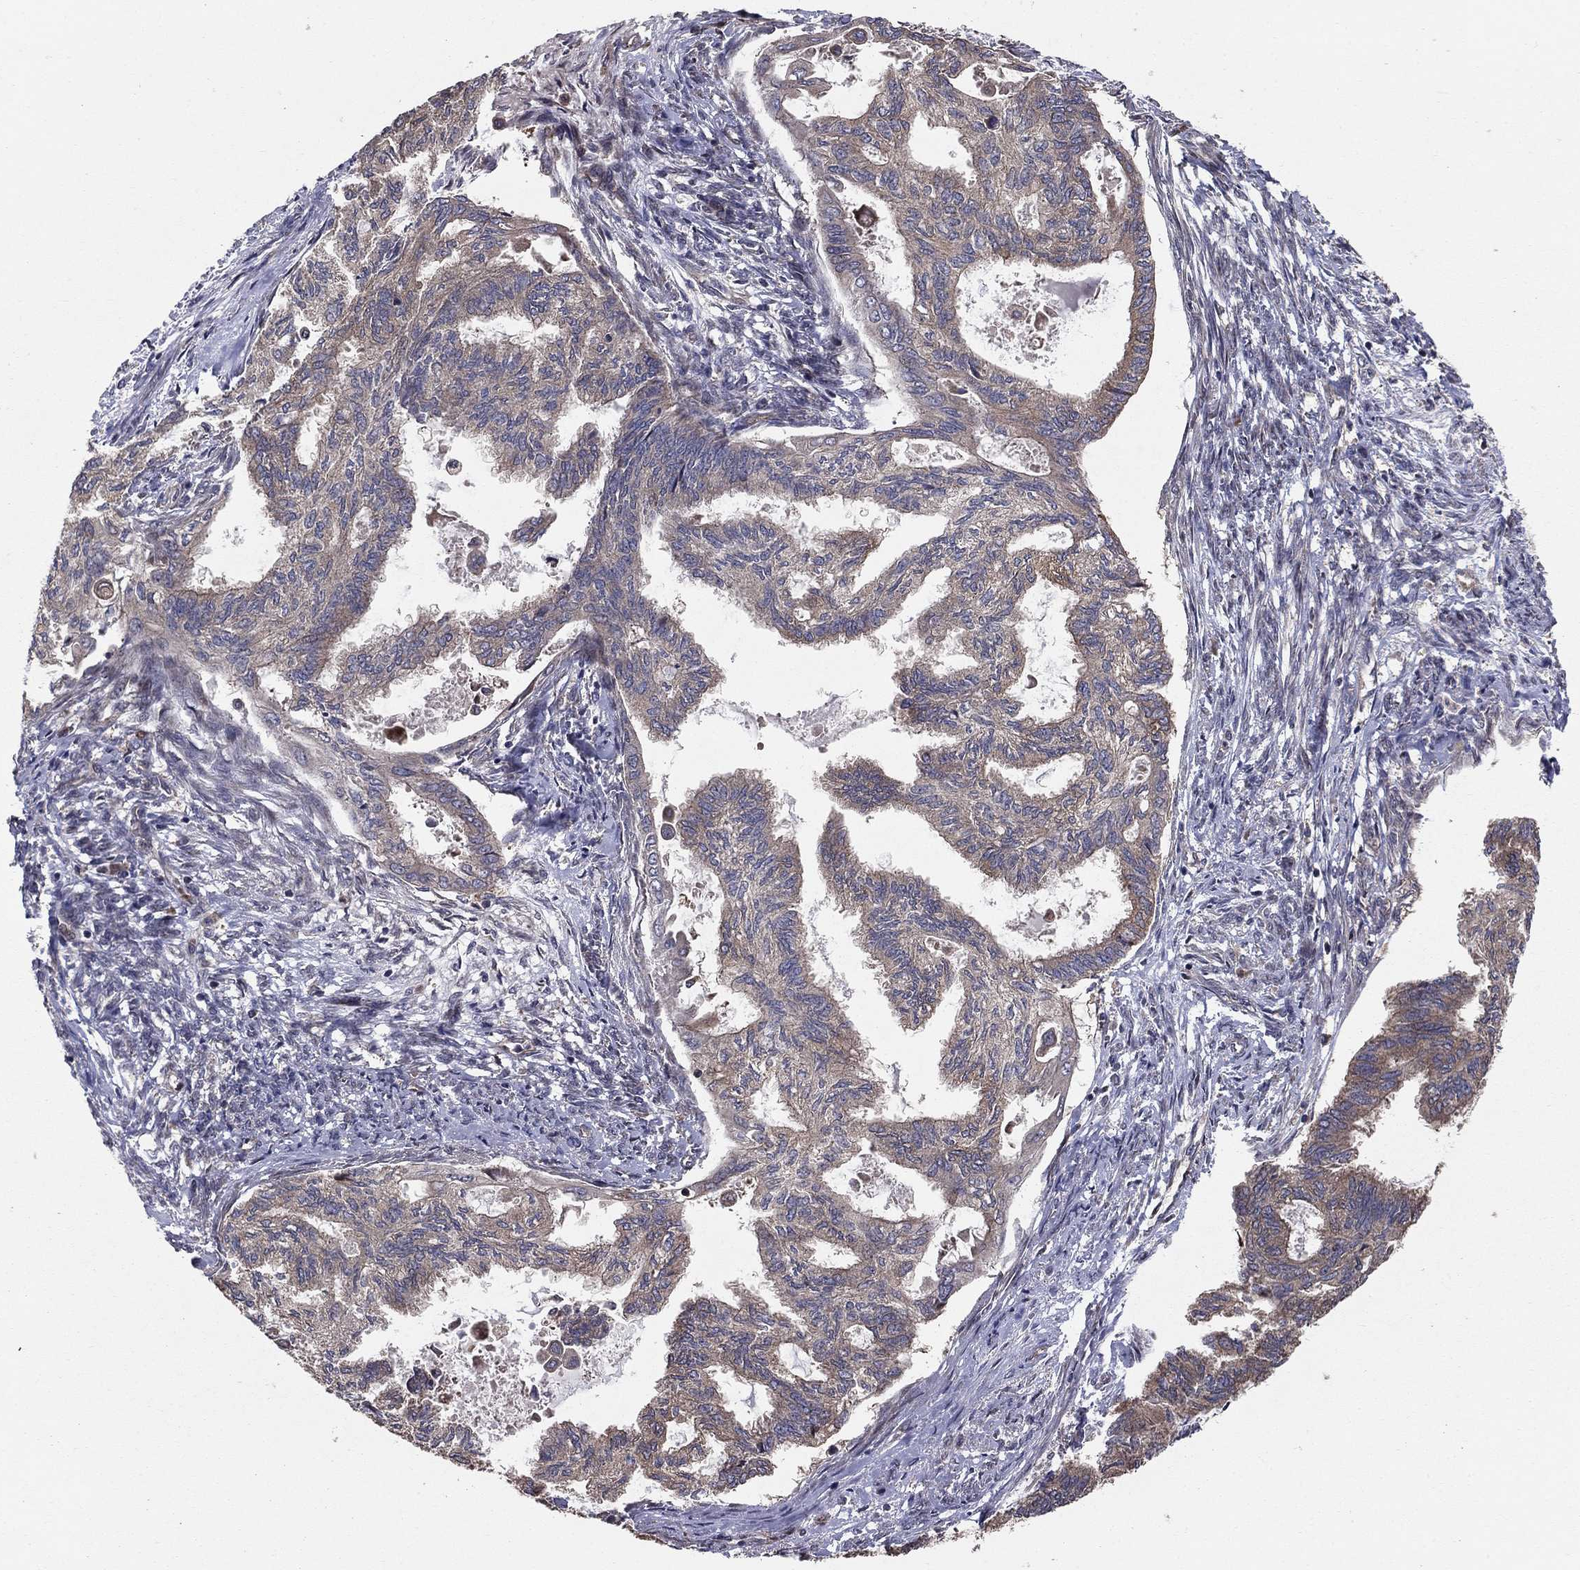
{"staining": {"intensity": "weak", "quantity": "25%-75%", "location": "cytoplasmic/membranous"}, "tissue": "endometrial cancer", "cell_type": "Tumor cells", "image_type": "cancer", "snomed": [{"axis": "morphology", "description": "Adenocarcinoma, NOS"}, {"axis": "topography", "description": "Endometrium"}], "caption": "Adenocarcinoma (endometrial) stained with DAB (3,3'-diaminobenzidine) IHC exhibits low levels of weak cytoplasmic/membranous expression in about 25%-75% of tumor cells.", "gene": "BABAM2", "patient": {"sex": "female", "age": 86}}